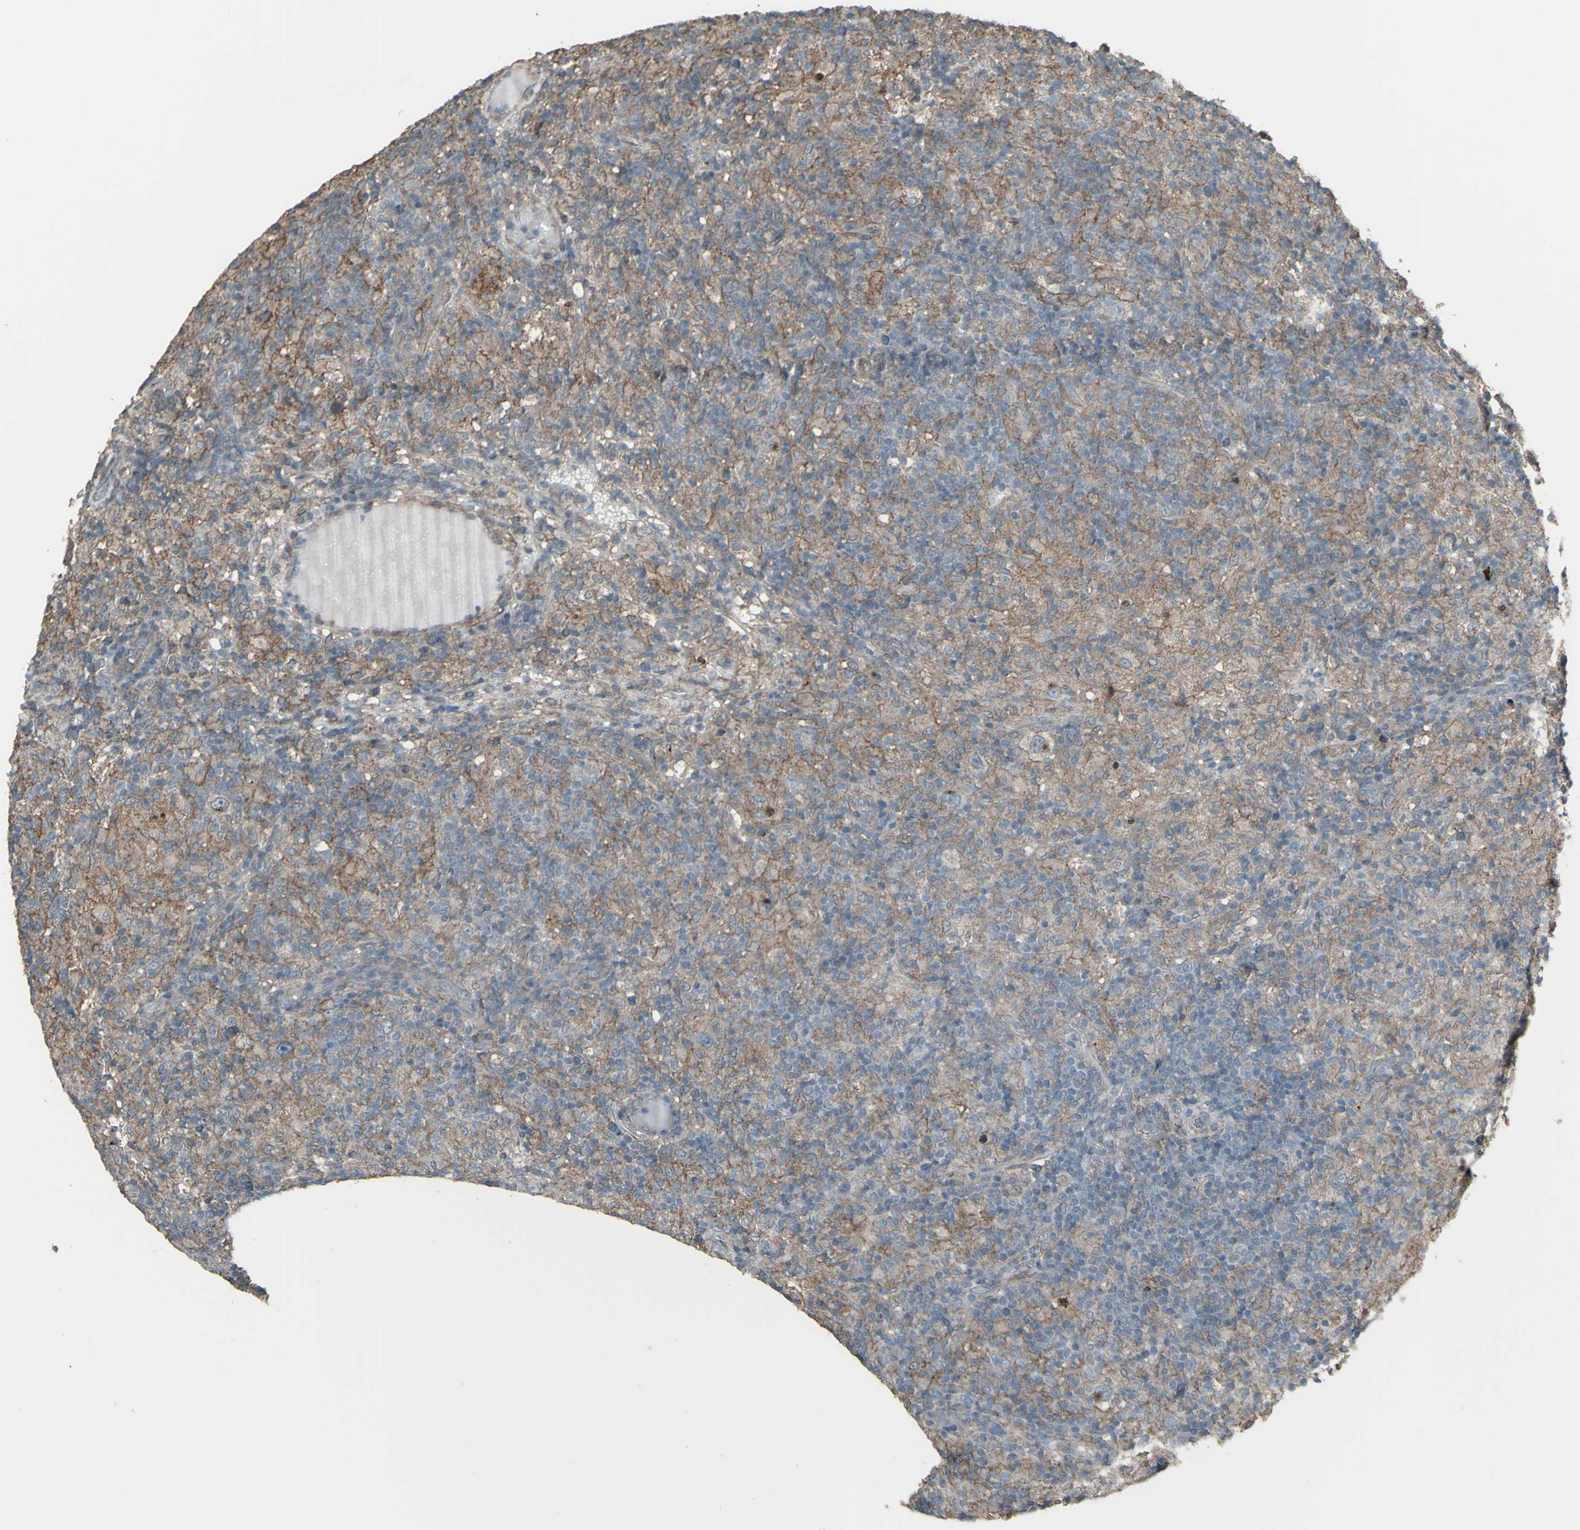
{"staining": {"intensity": "weak", "quantity": "<25%", "location": "cytoplasmic/membranous"}, "tissue": "lymphoma", "cell_type": "Tumor cells", "image_type": "cancer", "snomed": [{"axis": "morphology", "description": "Hodgkin's disease, NOS"}, {"axis": "topography", "description": "Lymph node"}], "caption": "A micrograph of lymphoma stained for a protein exhibits no brown staining in tumor cells.", "gene": "SMO", "patient": {"sex": "male", "age": 70}}